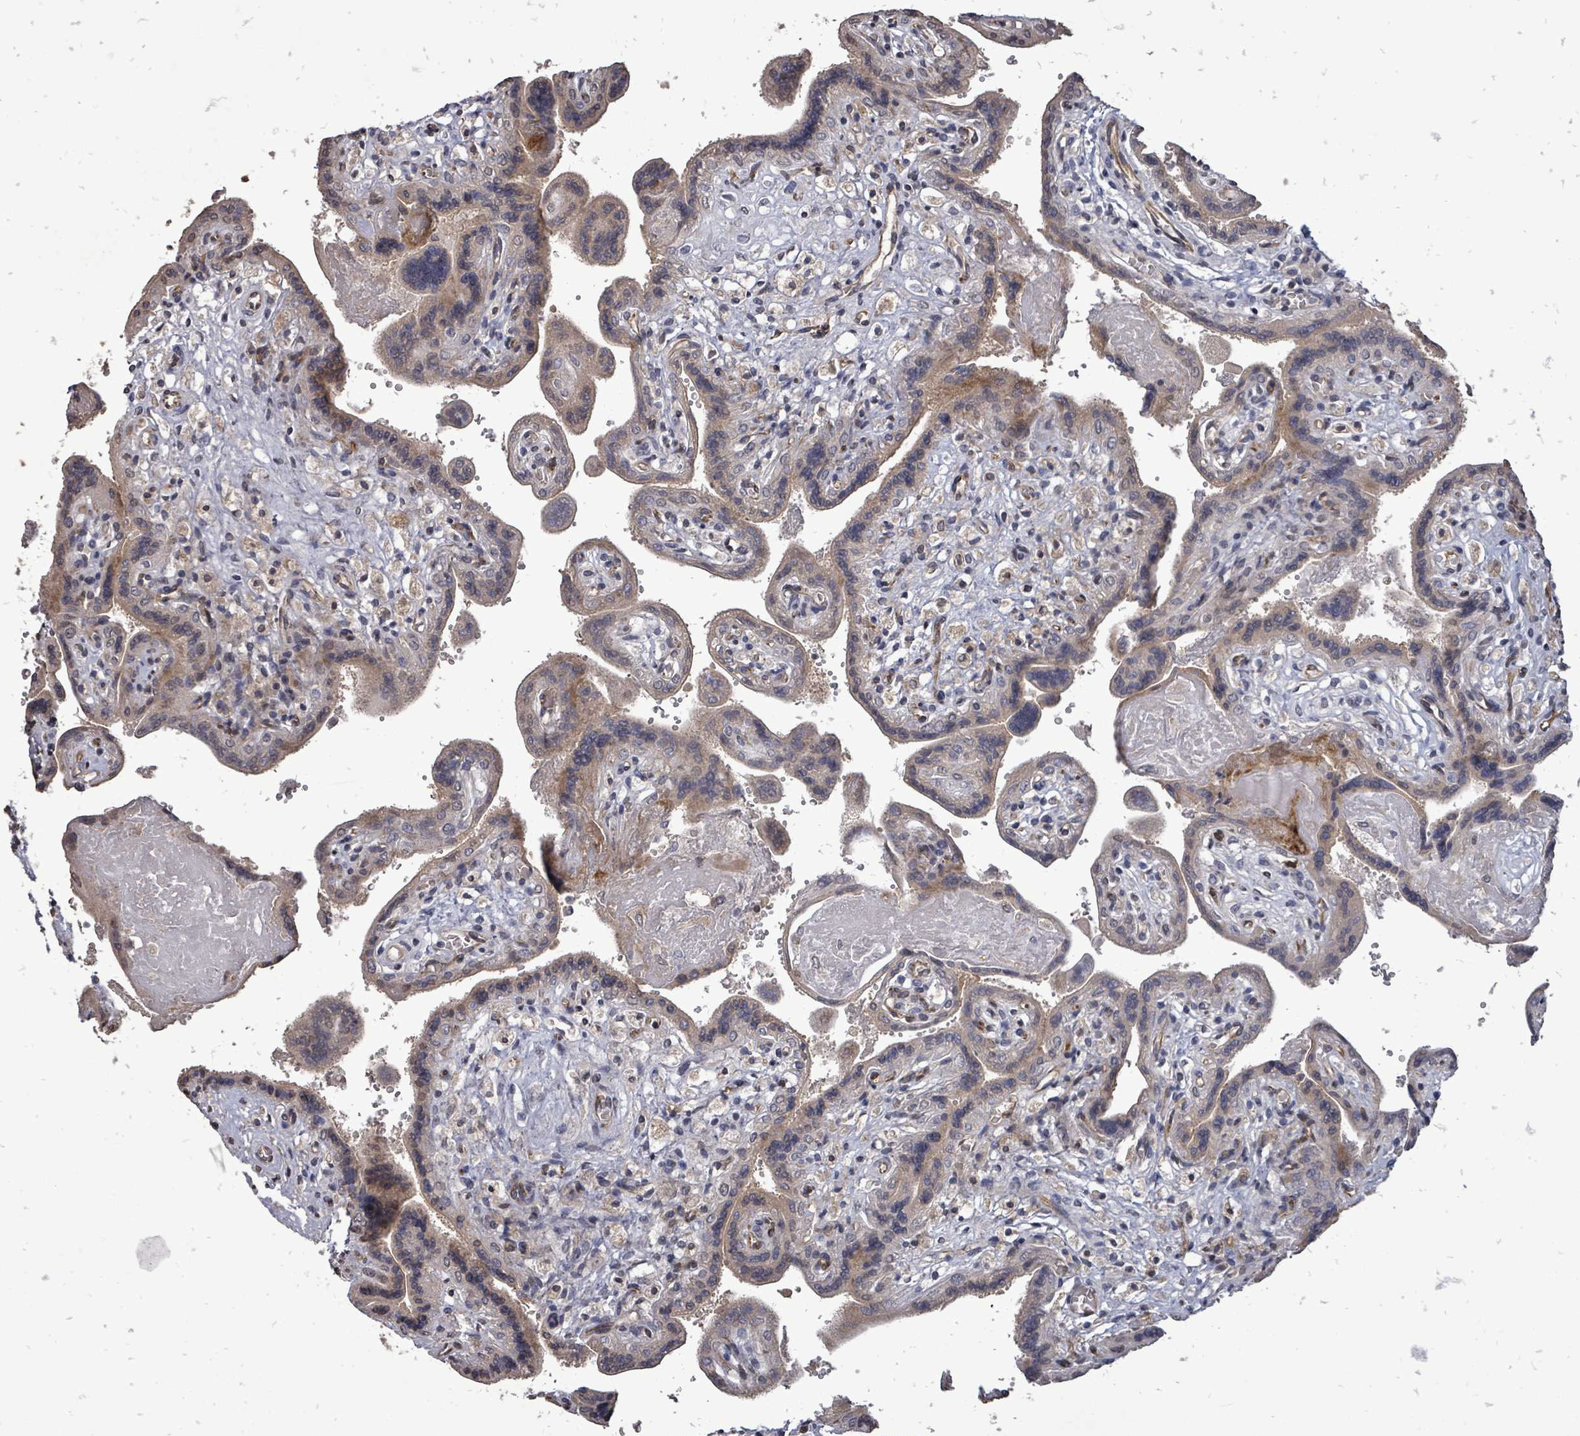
{"staining": {"intensity": "weak", "quantity": "25%-75%", "location": "cytoplasmic/membranous"}, "tissue": "placenta", "cell_type": "Trophoblastic cells", "image_type": "normal", "snomed": [{"axis": "morphology", "description": "Normal tissue, NOS"}, {"axis": "topography", "description": "Placenta"}], "caption": "DAB (3,3'-diaminobenzidine) immunohistochemical staining of unremarkable human placenta displays weak cytoplasmic/membranous protein staining in approximately 25%-75% of trophoblastic cells.", "gene": "RALGAPB", "patient": {"sex": "female", "age": 37}}